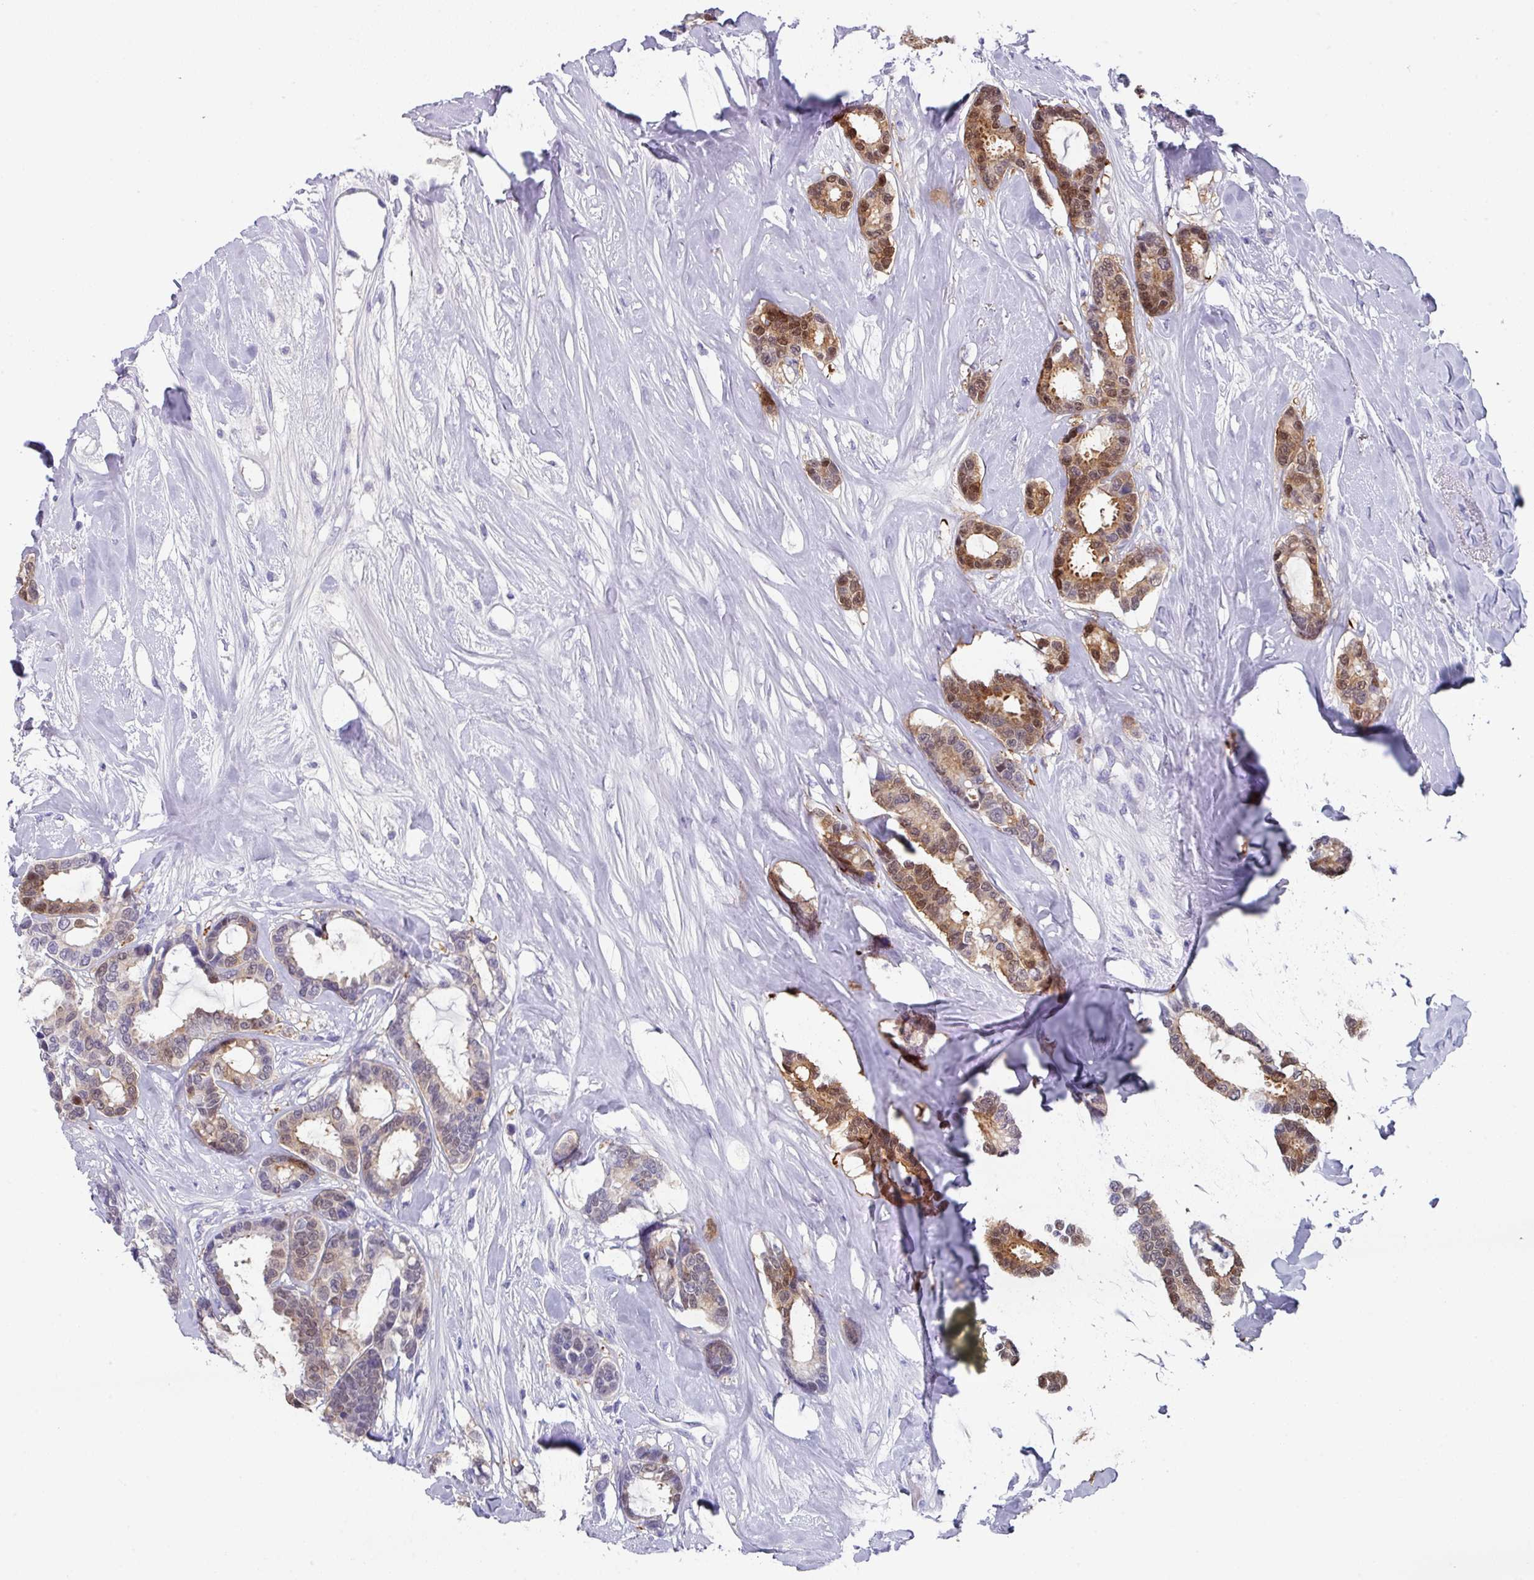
{"staining": {"intensity": "moderate", "quantity": "25%-75%", "location": "cytoplasmic/membranous,nuclear"}, "tissue": "breast cancer", "cell_type": "Tumor cells", "image_type": "cancer", "snomed": [{"axis": "morphology", "description": "Duct carcinoma"}, {"axis": "topography", "description": "Breast"}], "caption": "The histopathology image displays a brown stain indicating the presence of a protein in the cytoplasmic/membranous and nuclear of tumor cells in breast infiltrating ductal carcinoma.", "gene": "DEFB115", "patient": {"sex": "female", "age": 87}}